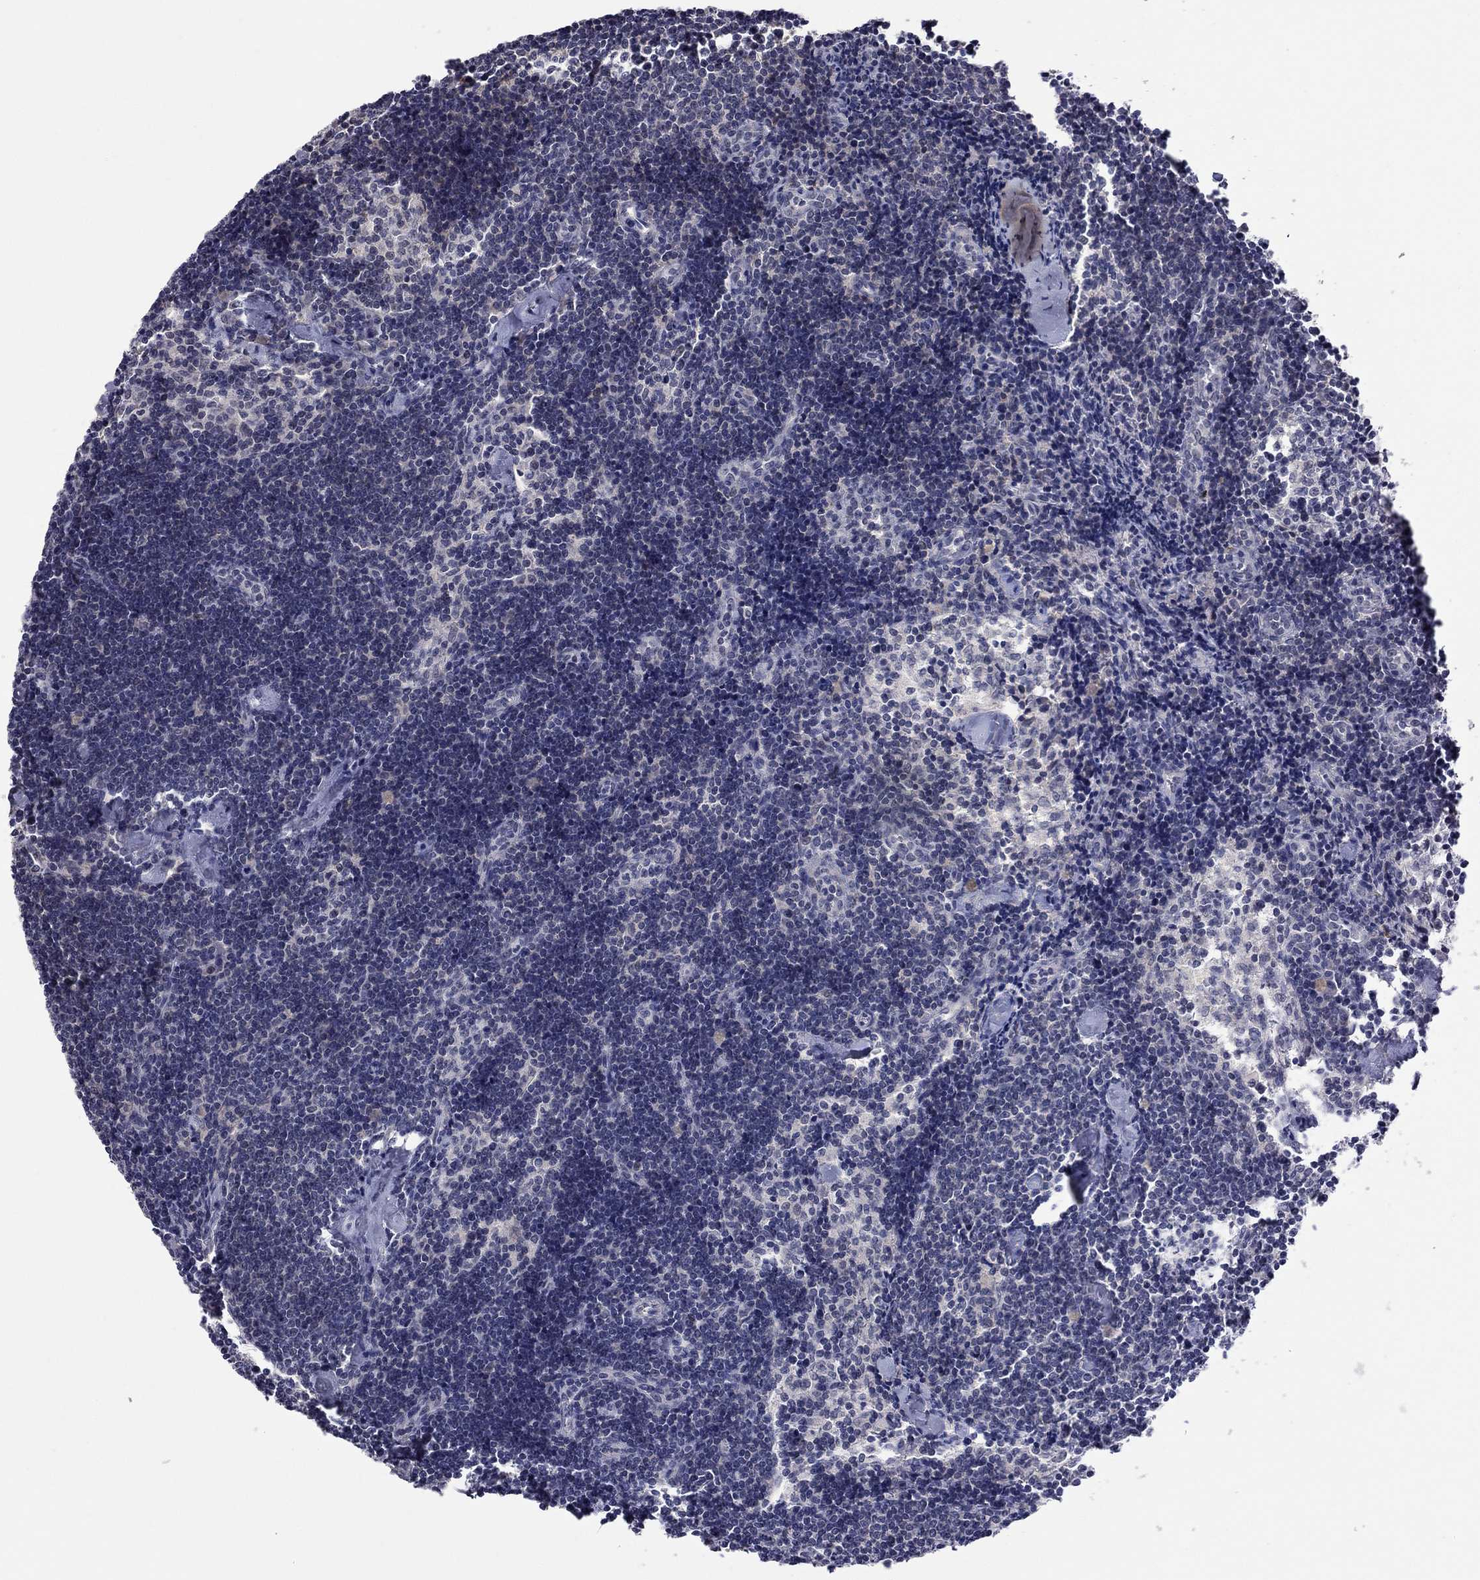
{"staining": {"intensity": "negative", "quantity": "none", "location": "none"}, "tissue": "lymph node", "cell_type": "Germinal center cells", "image_type": "normal", "snomed": [{"axis": "morphology", "description": "Normal tissue, NOS"}, {"axis": "topography", "description": "Lymph node"}], "caption": "DAB immunohistochemical staining of benign lymph node shows no significant positivity in germinal center cells.", "gene": "FABP12", "patient": {"sex": "female", "age": 42}}